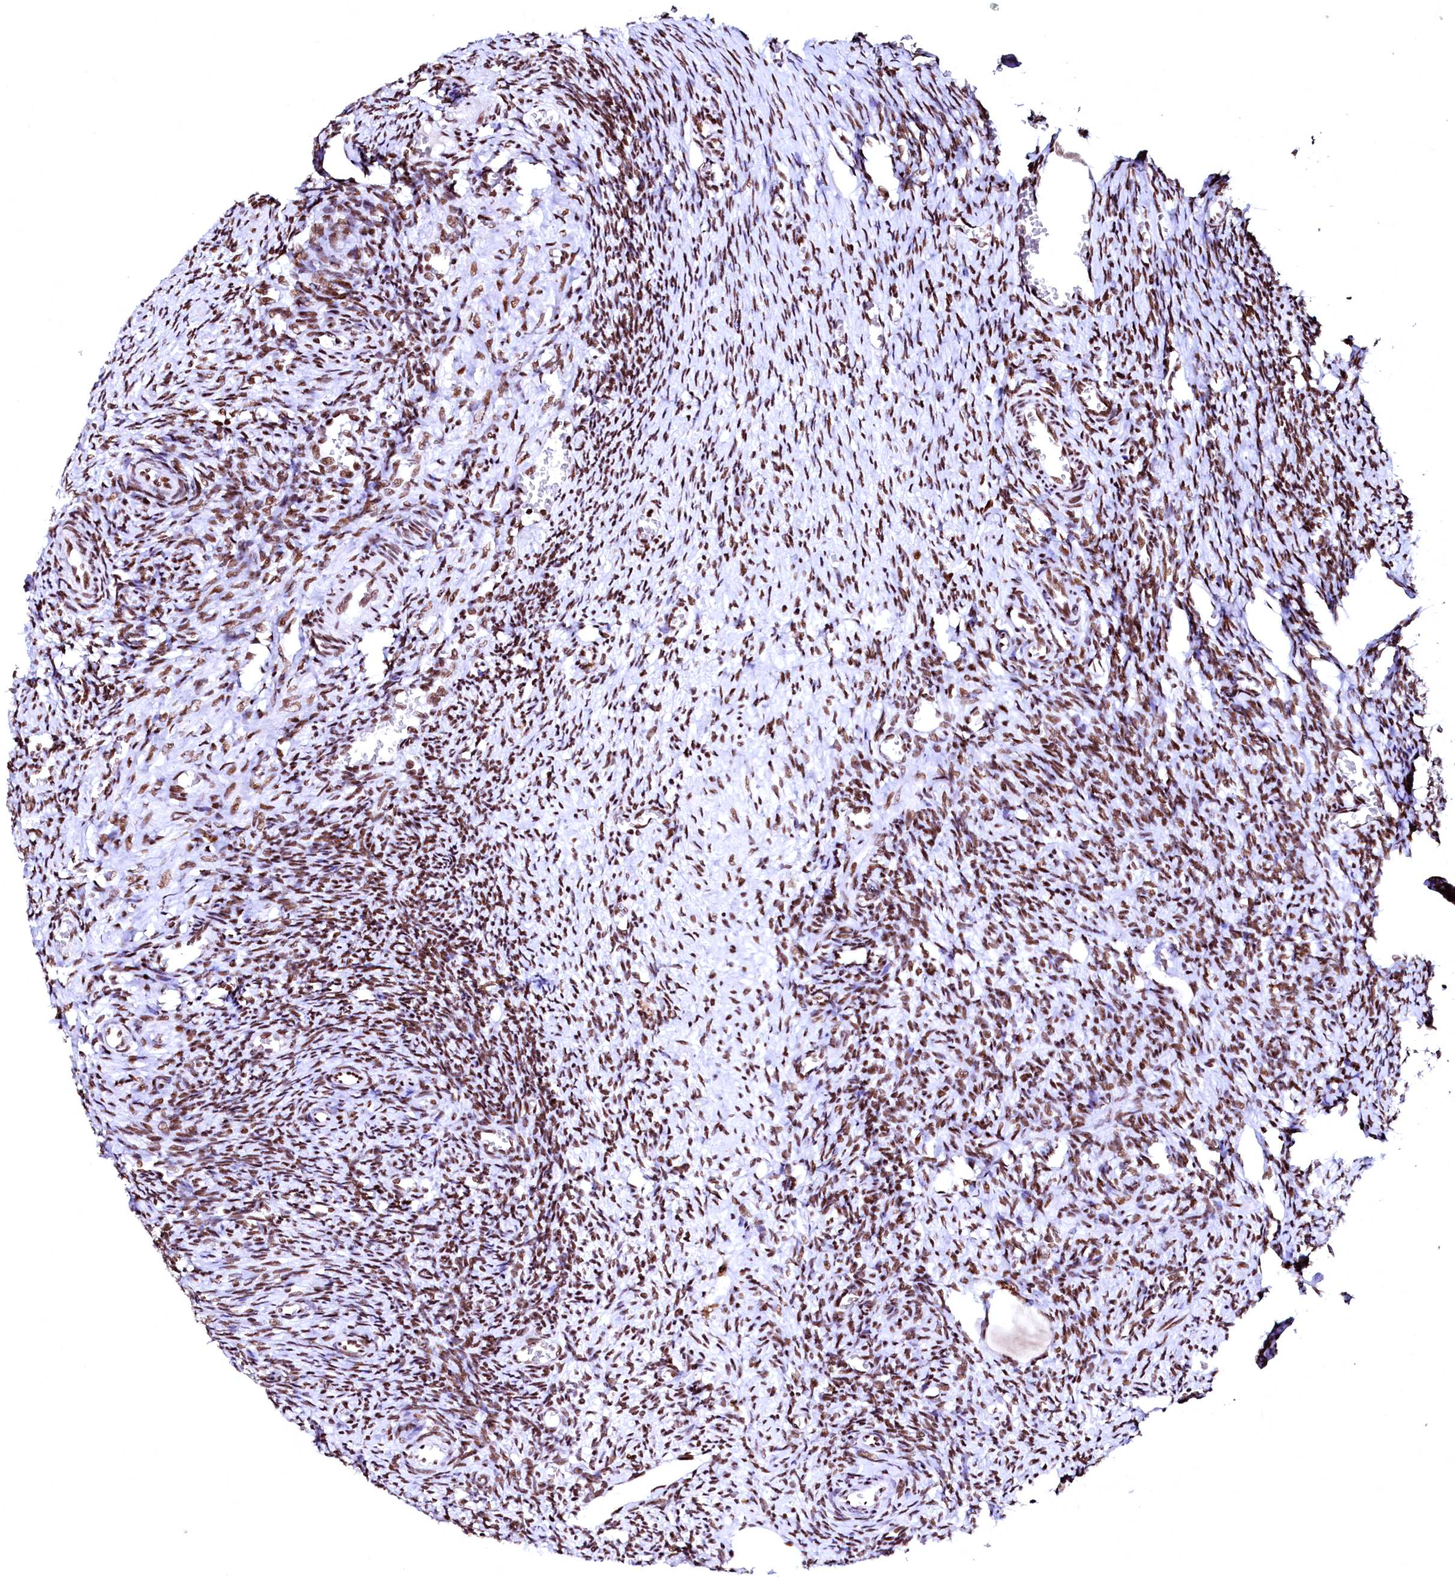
{"staining": {"intensity": "moderate", "quantity": ">75%", "location": "nuclear"}, "tissue": "ovary", "cell_type": "Ovarian stroma cells", "image_type": "normal", "snomed": [{"axis": "morphology", "description": "Normal tissue, NOS"}, {"axis": "topography", "description": "Ovary"}], "caption": "This is a micrograph of immunohistochemistry (IHC) staining of unremarkable ovary, which shows moderate expression in the nuclear of ovarian stroma cells.", "gene": "CPSF6", "patient": {"sex": "female", "age": 27}}